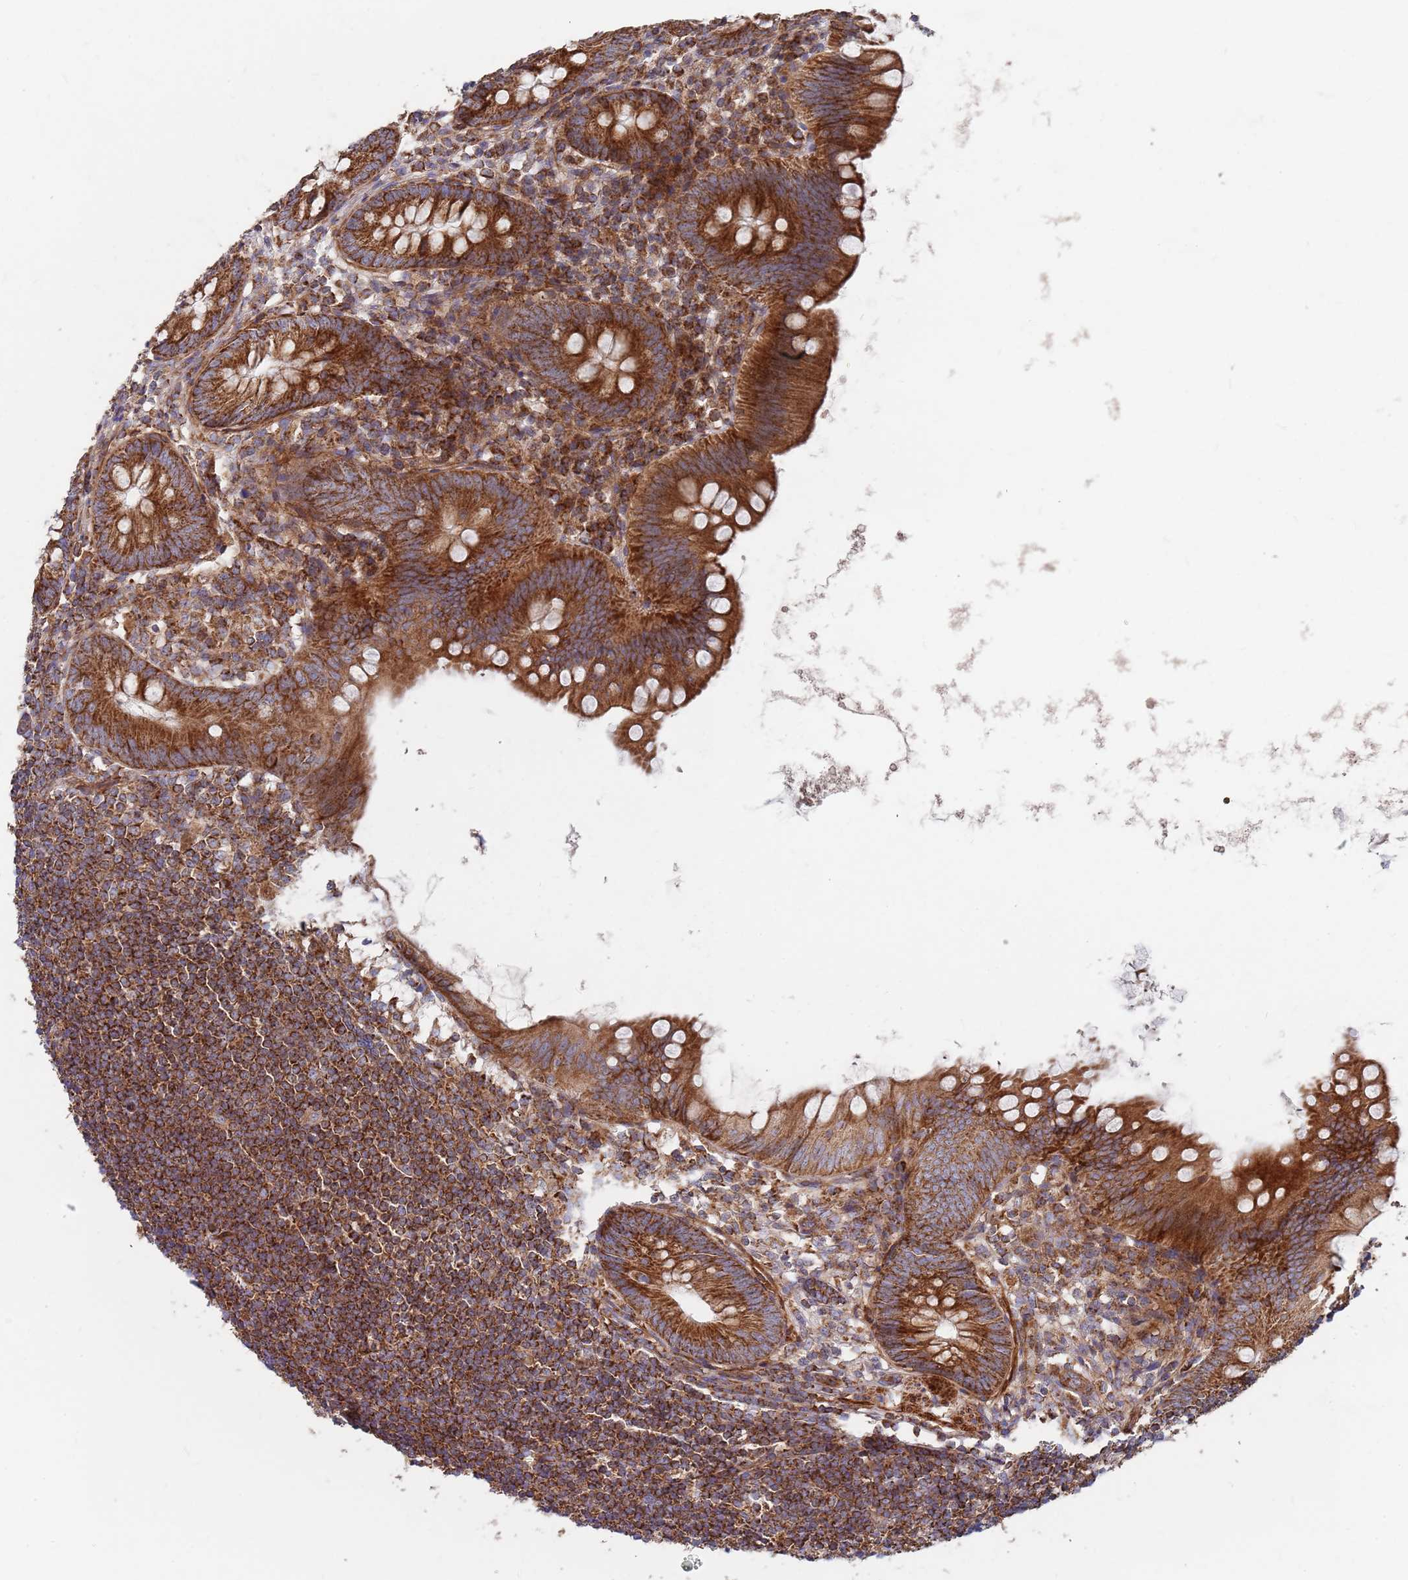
{"staining": {"intensity": "strong", "quantity": ">75%", "location": "cytoplasmic/membranous"}, "tissue": "appendix", "cell_type": "Glandular cells", "image_type": "normal", "snomed": [{"axis": "morphology", "description": "Normal tissue, NOS"}, {"axis": "topography", "description": "Appendix"}], "caption": "An image of appendix stained for a protein demonstrates strong cytoplasmic/membranous brown staining in glandular cells. The staining was performed using DAB (3,3'-diaminobenzidine) to visualize the protein expression in brown, while the nuclei were stained in blue with hematoxylin (Magnification: 20x).", "gene": "WDFY3", "patient": {"sex": "female", "age": 62}}